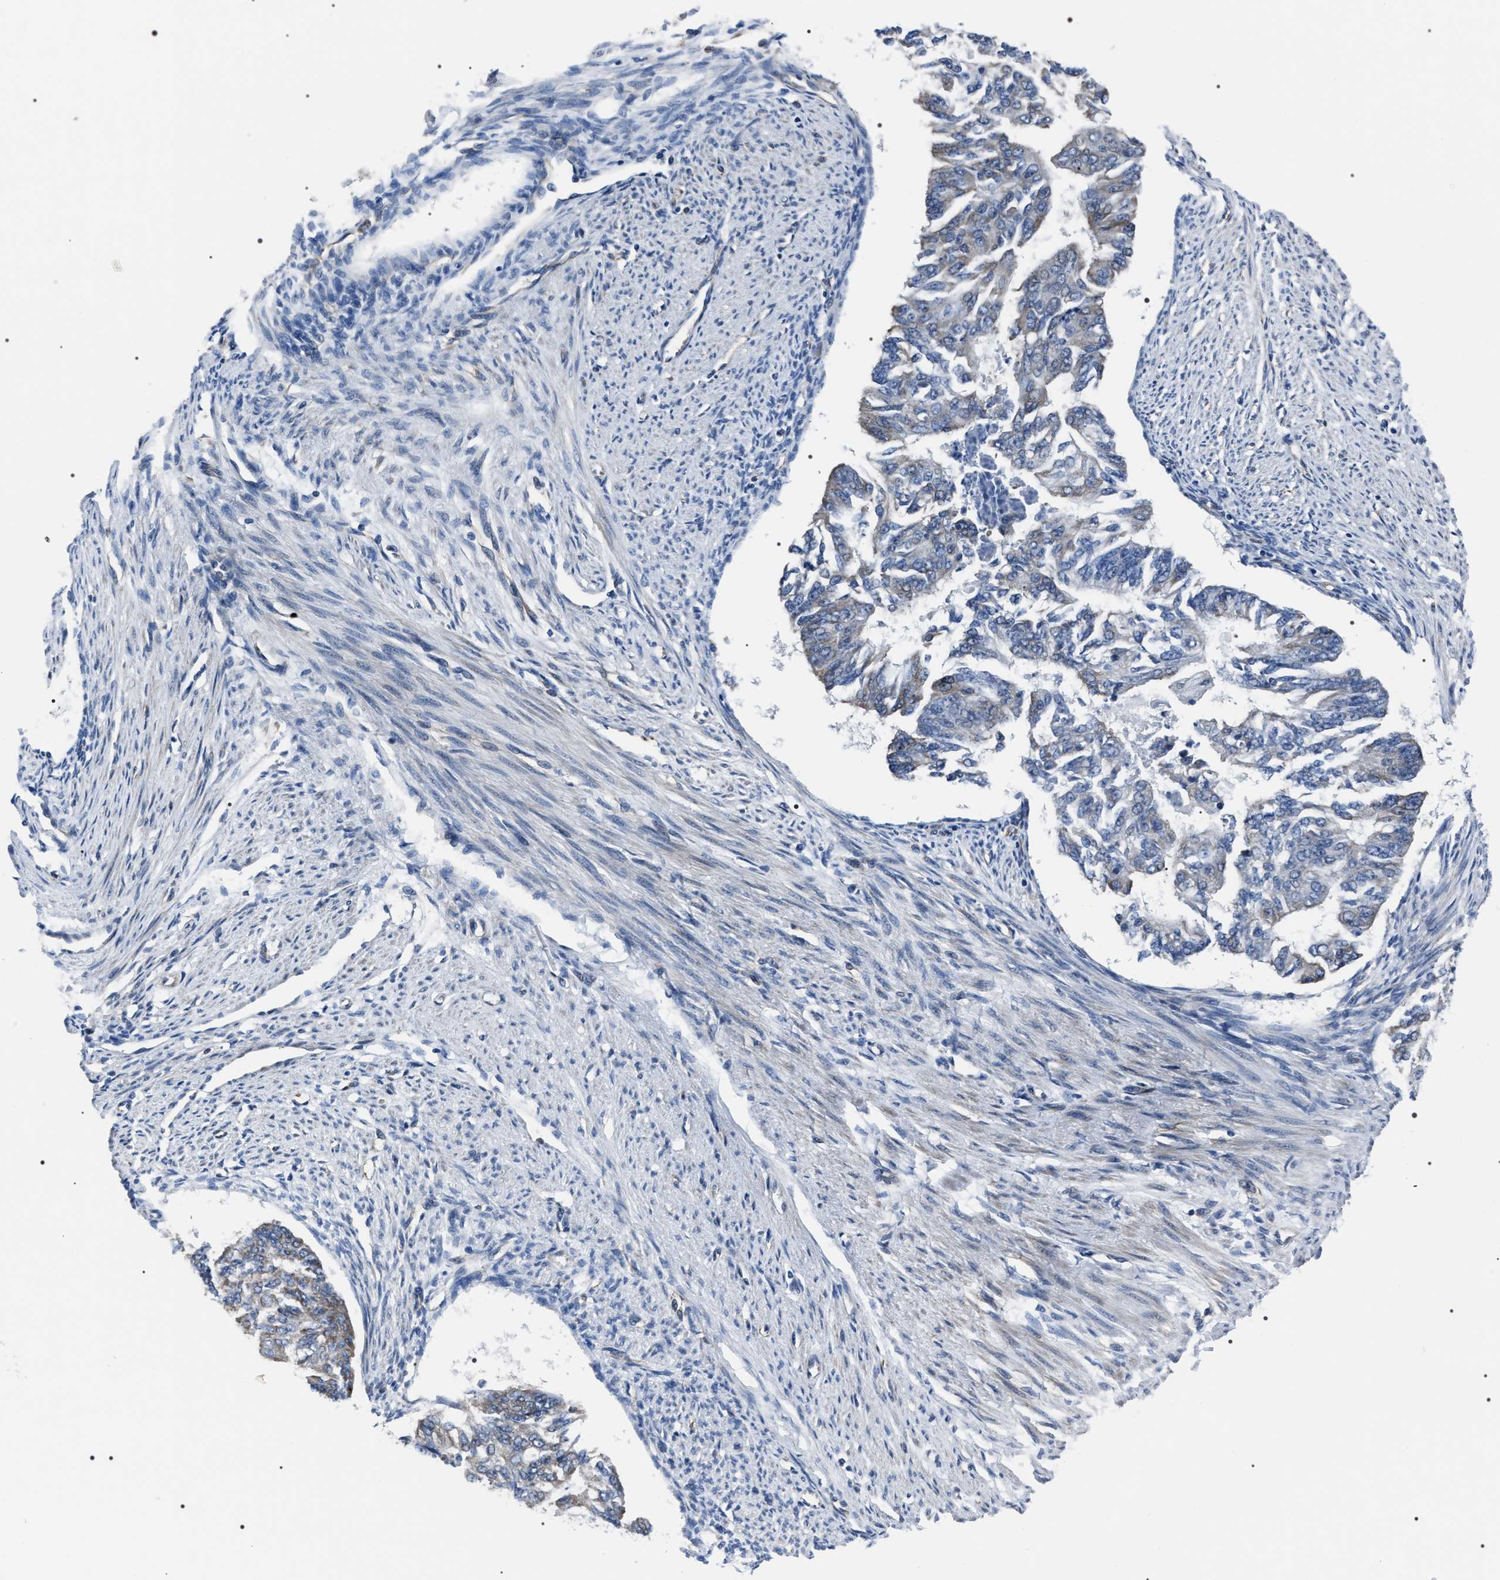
{"staining": {"intensity": "weak", "quantity": "<25%", "location": "cytoplasmic/membranous"}, "tissue": "endometrial cancer", "cell_type": "Tumor cells", "image_type": "cancer", "snomed": [{"axis": "morphology", "description": "Adenocarcinoma, NOS"}, {"axis": "topography", "description": "Endometrium"}], "caption": "Tumor cells are negative for protein expression in human endometrial adenocarcinoma.", "gene": "PKD1L1", "patient": {"sex": "female", "age": 32}}